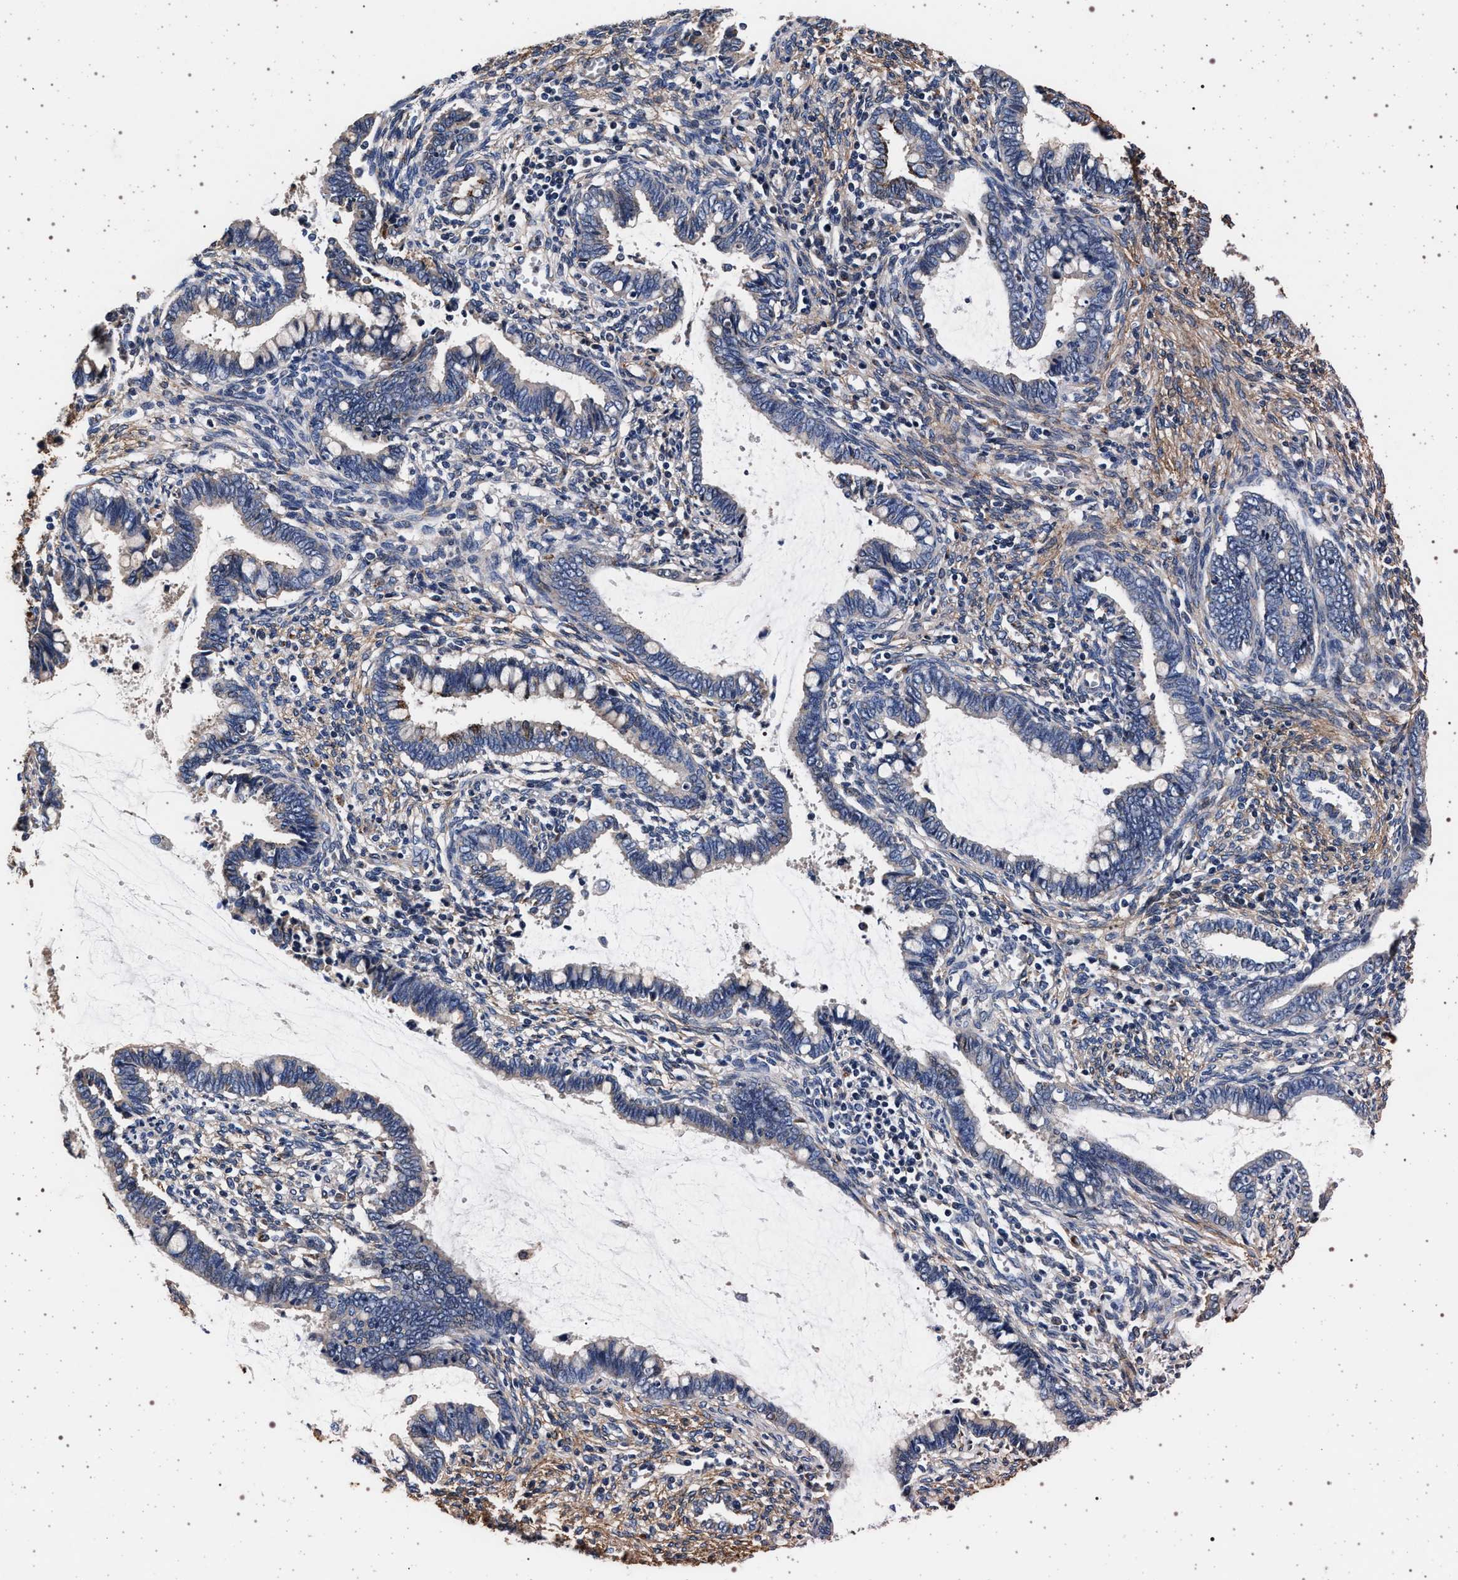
{"staining": {"intensity": "weak", "quantity": "<25%", "location": "cytoplasmic/membranous"}, "tissue": "cervical cancer", "cell_type": "Tumor cells", "image_type": "cancer", "snomed": [{"axis": "morphology", "description": "Adenocarcinoma, NOS"}, {"axis": "topography", "description": "Cervix"}], "caption": "Immunohistochemistry (IHC) photomicrograph of cervical cancer stained for a protein (brown), which demonstrates no staining in tumor cells.", "gene": "KCNK6", "patient": {"sex": "female", "age": 44}}